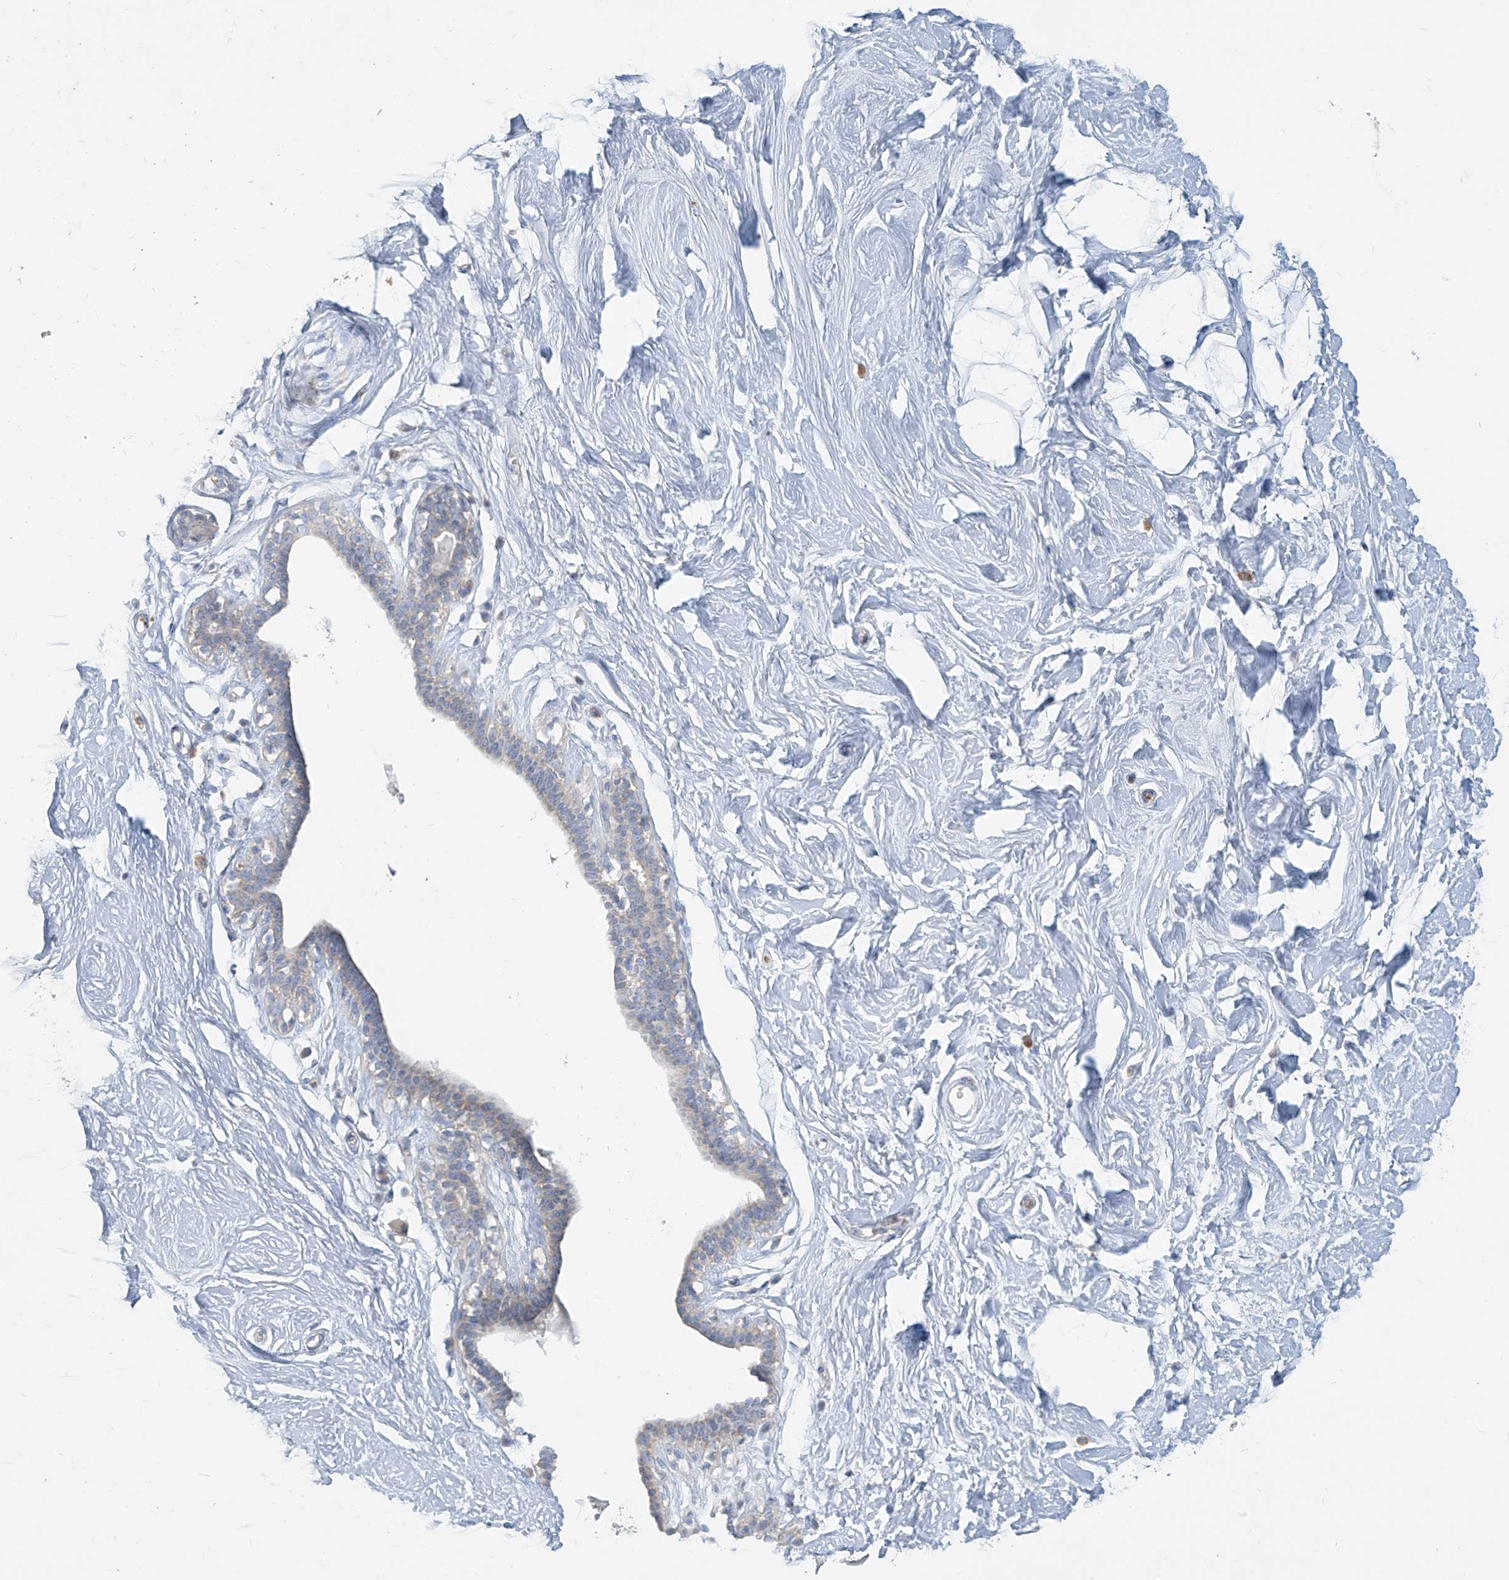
{"staining": {"intensity": "negative", "quantity": "none", "location": "none"}, "tissue": "breast", "cell_type": "Adipocytes", "image_type": "normal", "snomed": [{"axis": "morphology", "description": "Normal tissue, NOS"}, {"axis": "topography", "description": "Breast"}], "caption": "The IHC image has no significant positivity in adipocytes of breast. (DAB (3,3'-diaminobenzidine) IHC, high magnification).", "gene": "DGKQ", "patient": {"sex": "female", "age": 26}}